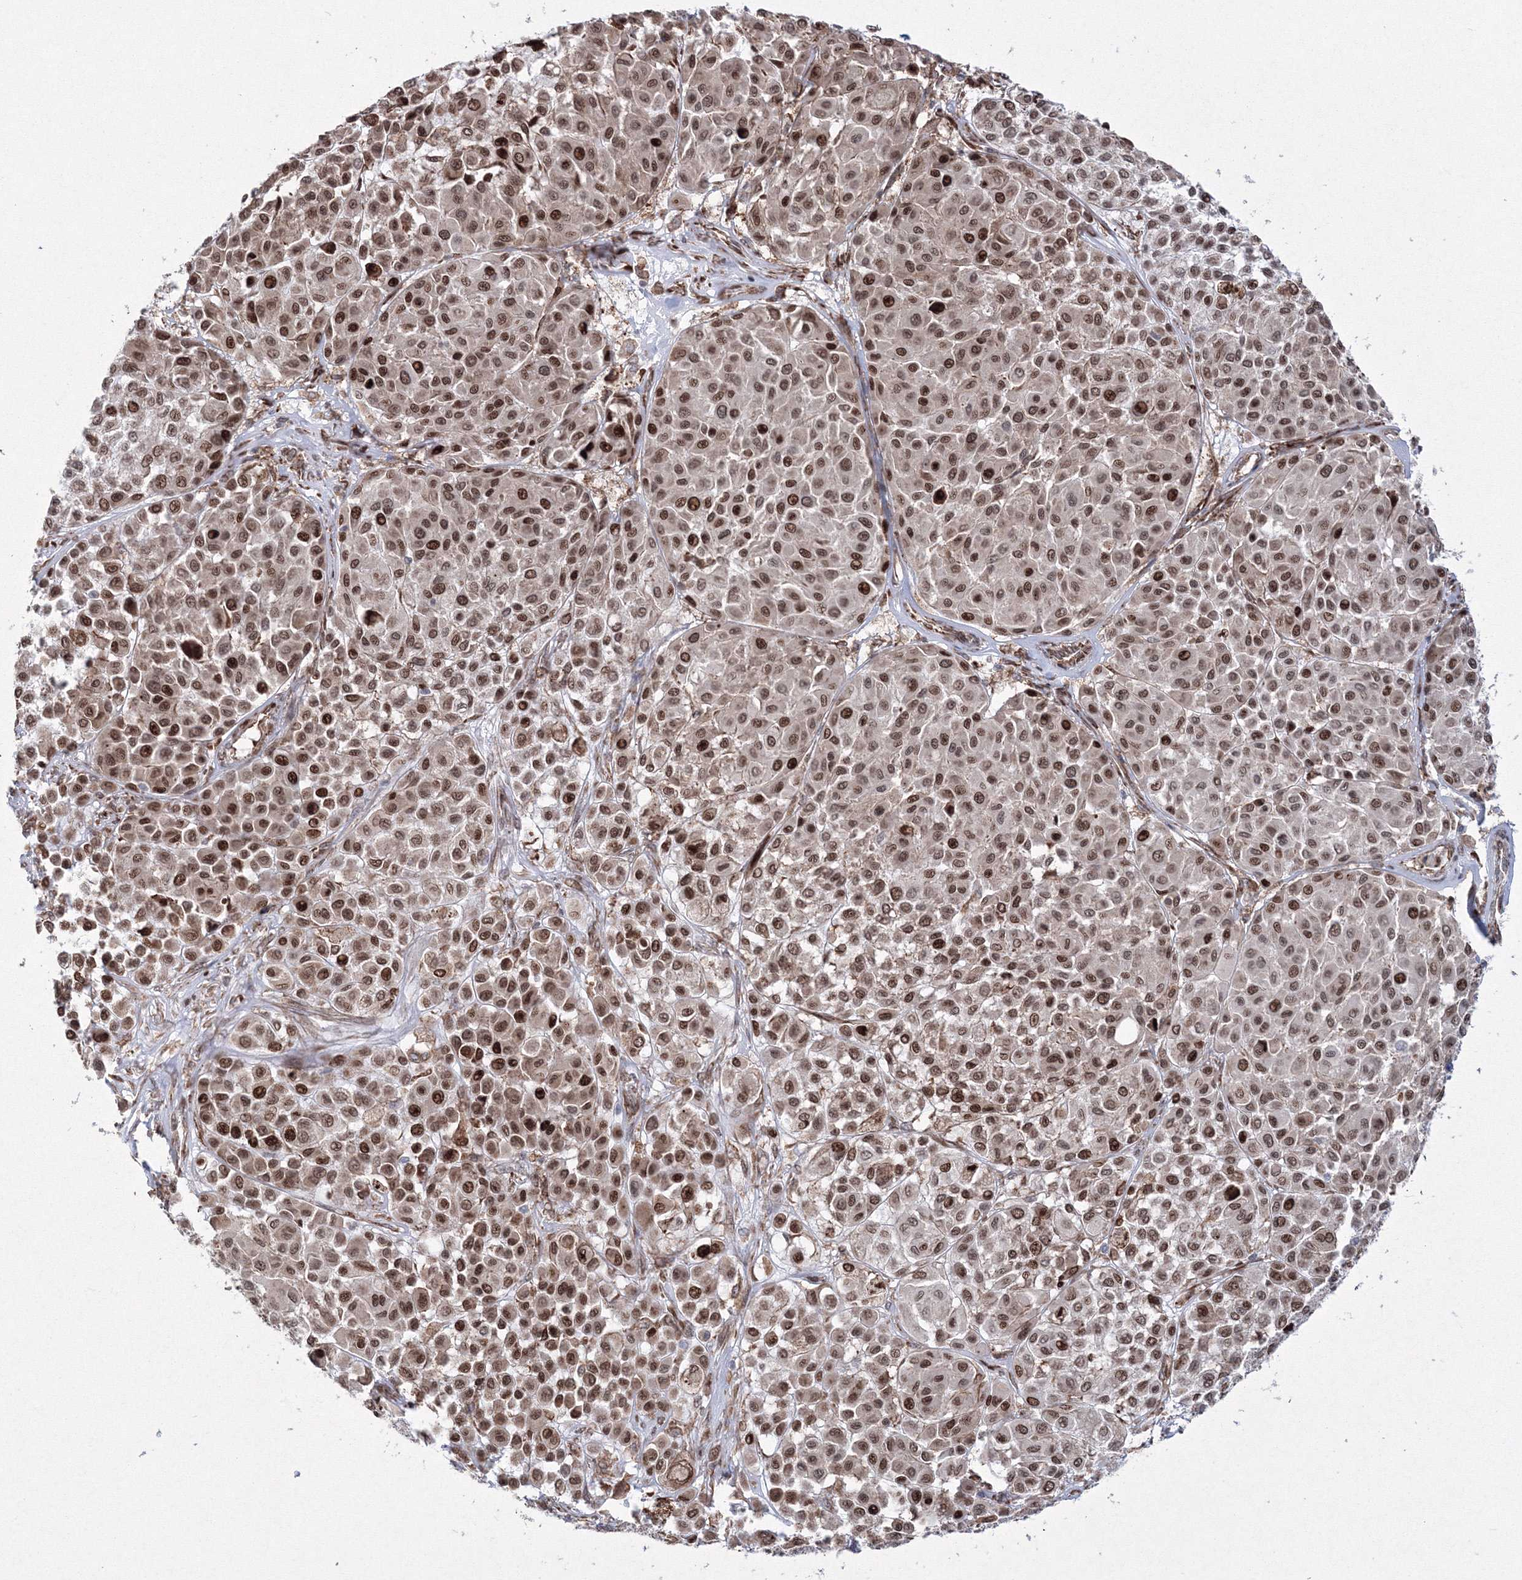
{"staining": {"intensity": "moderate", "quantity": ">75%", "location": "cytoplasmic/membranous,nuclear"}, "tissue": "melanoma", "cell_type": "Tumor cells", "image_type": "cancer", "snomed": [{"axis": "morphology", "description": "Malignant melanoma, Metastatic site"}, {"axis": "topography", "description": "Soft tissue"}], "caption": "A brown stain labels moderate cytoplasmic/membranous and nuclear positivity of a protein in malignant melanoma (metastatic site) tumor cells.", "gene": "EFCAB12", "patient": {"sex": "male", "age": 41}}